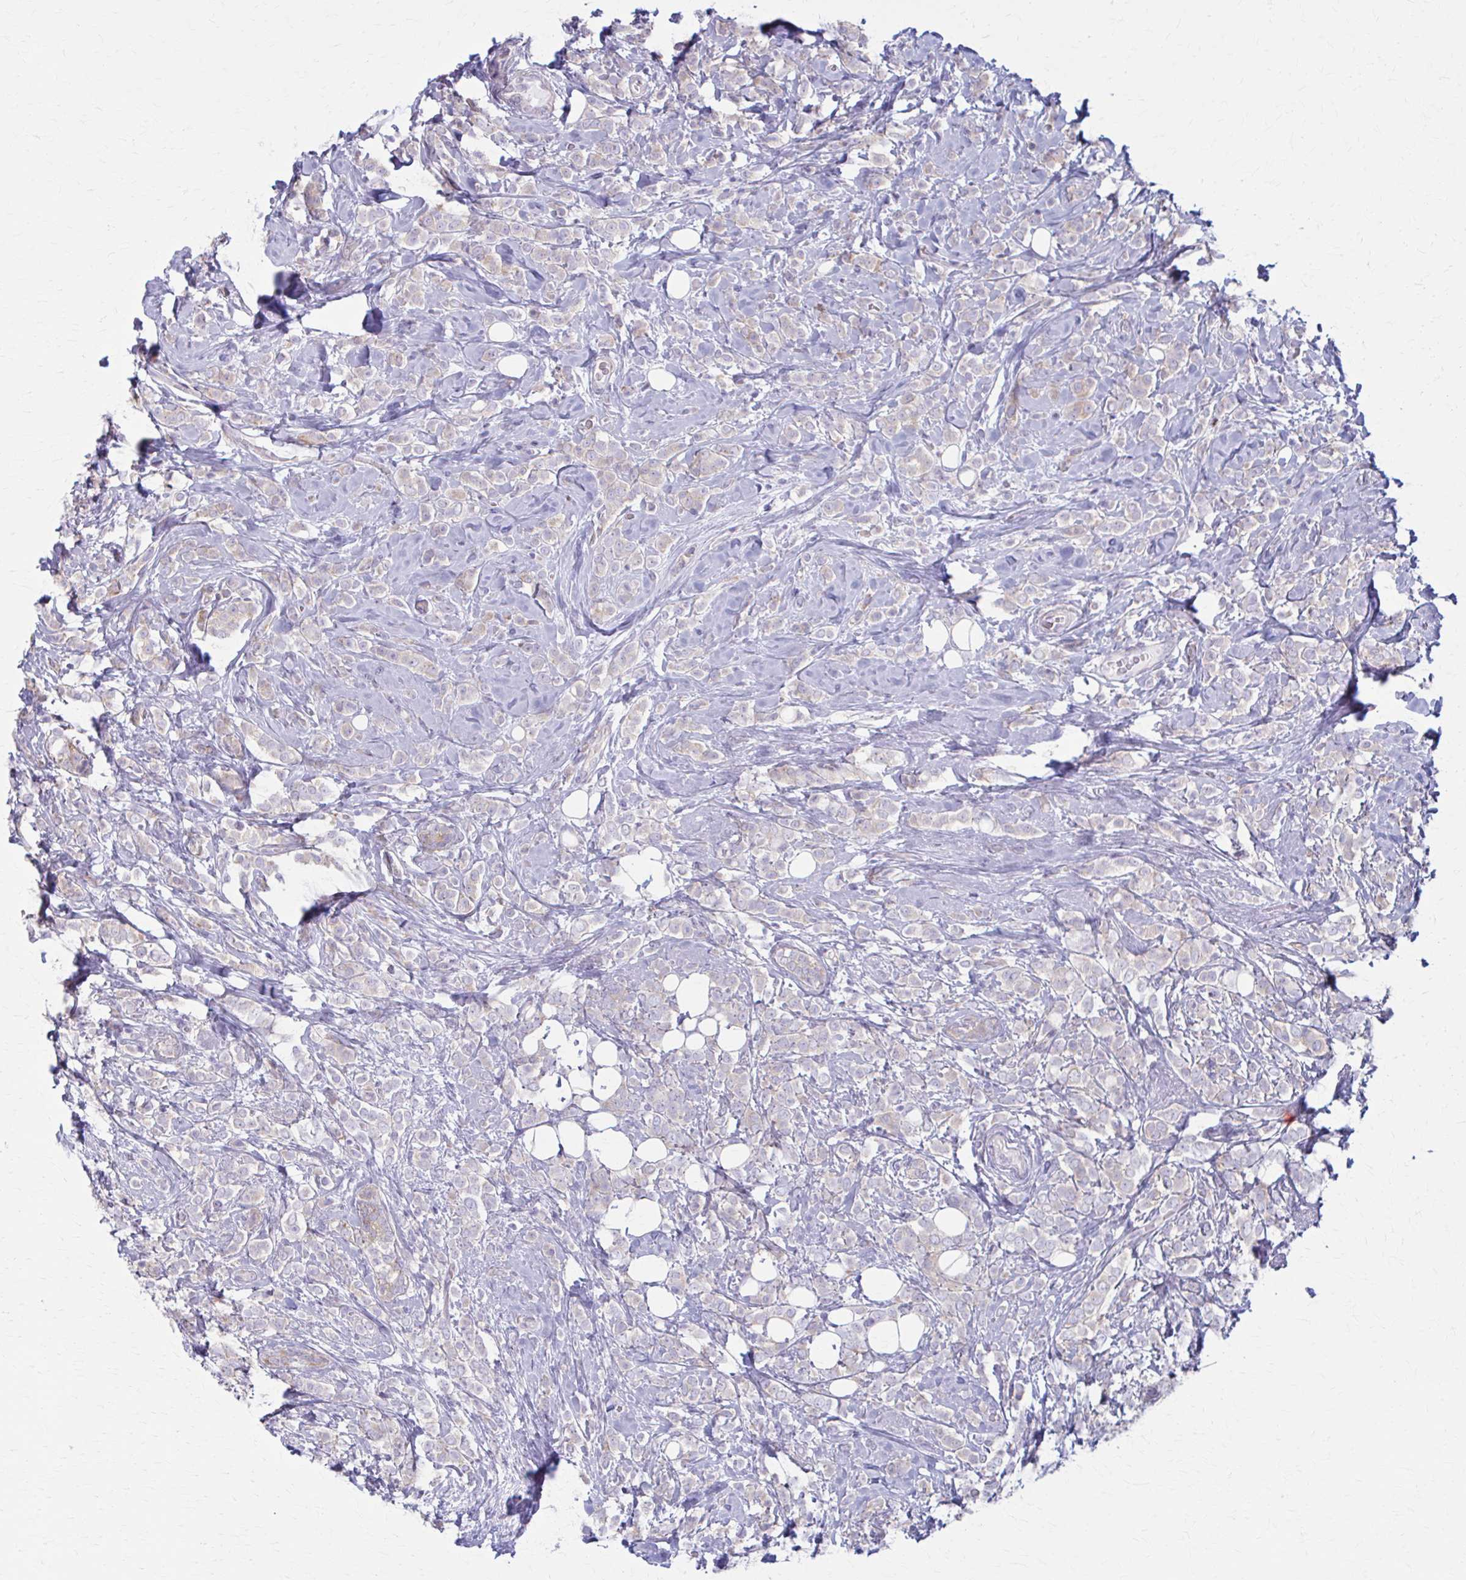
{"staining": {"intensity": "weak", "quantity": "25%-75%", "location": "cytoplasmic/membranous"}, "tissue": "breast cancer", "cell_type": "Tumor cells", "image_type": "cancer", "snomed": [{"axis": "morphology", "description": "Lobular carcinoma"}, {"axis": "topography", "description": "Breast"}], "caption": "Immunohistochemistry (IHC) histopathology image of human lobular carcinoma (breast) stained for a protein (brown), which reveals low levels of weak cytoplasmic/membranous positivity in approximately 25%-75% of tumor cells.", "gene": "PRKRA", "patient": {"sex": "female", "age": 49}}